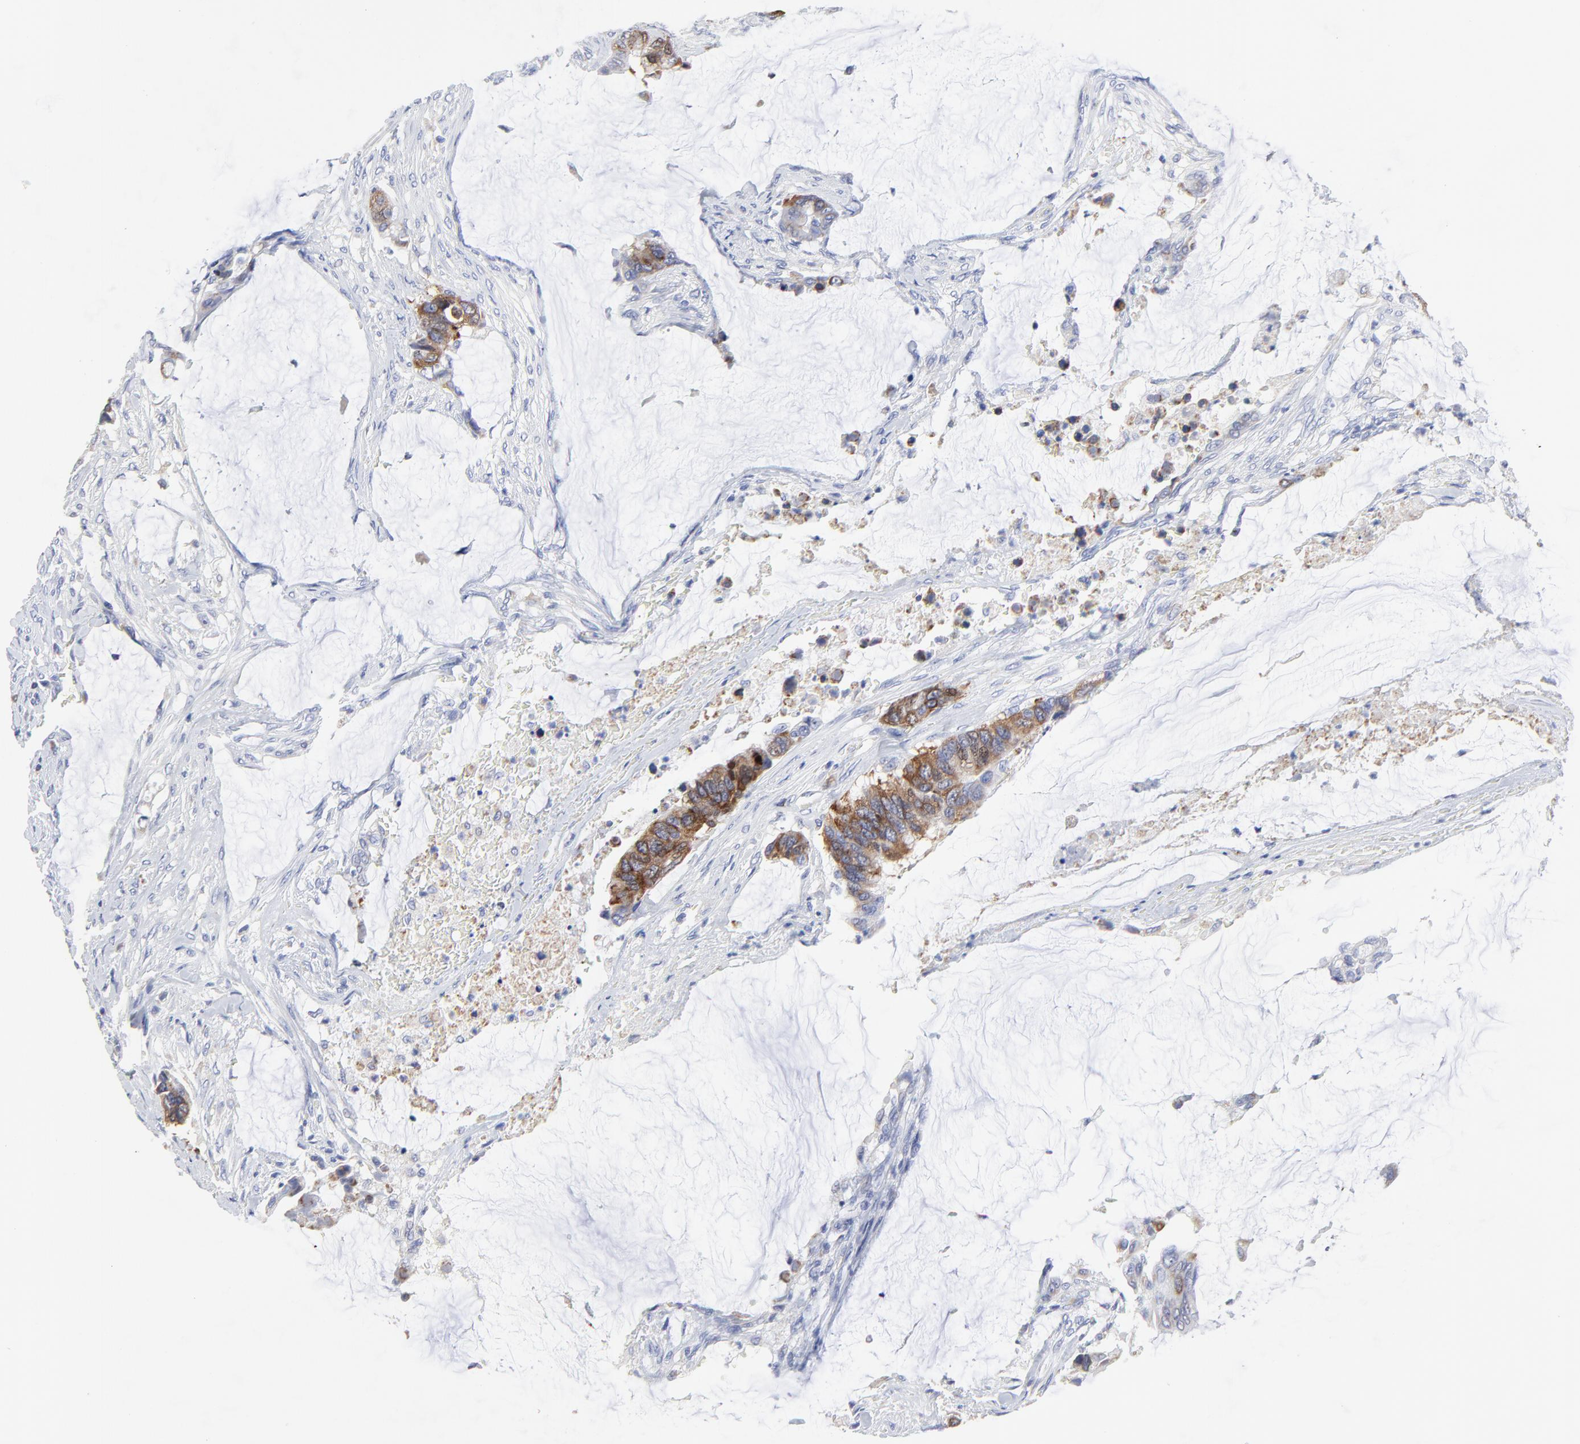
{"staining": {"intensity": "strong", "quantity": ">75%", "location": "cytoplasmic/membranous"}, "tissue": "colorectal cancer", "cell_type": "Tumor cells", "image_type": "cancer", "snomed": [{"axis": "morphology", "description": "Adenocarcinoma, NOS"}, {"axis": "topography", "description": "Rectum"}], "caption": "Colorectal adenocarcinoma was stained to show a protein in brown. There is high levels of strong cytoplasmic/membranous expression in about >75% of tumor cells.", "gene": "NCAPH", "patient": {"sex": "female", "age": 59}}